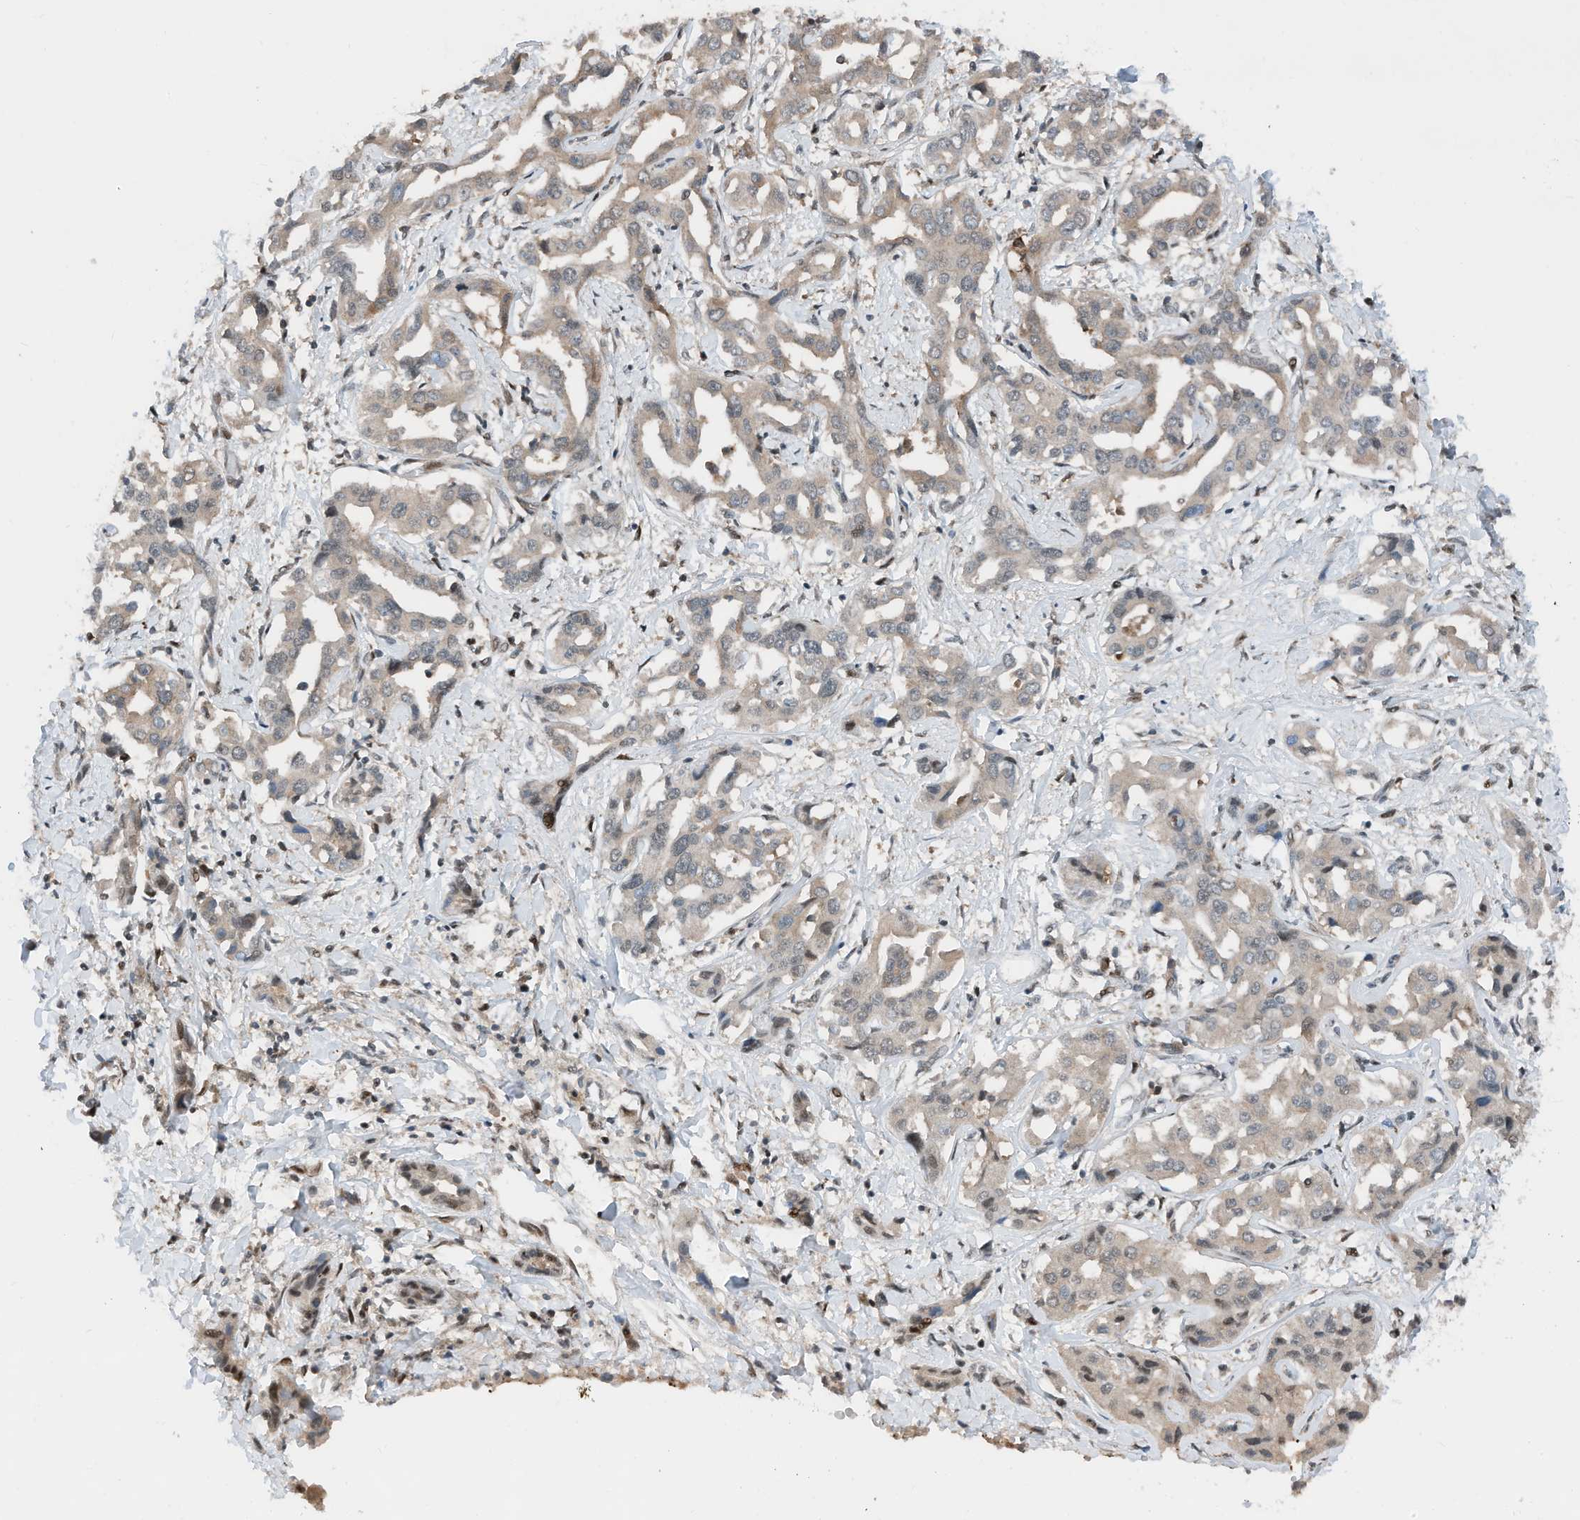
{"staining": {"intensity": "weak", "quantity": ">75%", "location": "cytoplasmic/membranous"}, "tissue": "liver cancer", "cell_type": "Tumor cells", "image_type": "cancer", "snomed": [{"axis": "morphology", "description": "Cholangiocarcinoma"}, {"axis": "topography", "description": "Liver"}], "caption": "A brown stain shows weak cytoplasmic/membranous staining of a protein in liver cancer tumor cells.", "gene": "RMND1", "patient": {"sex": "male", "age": 59}}